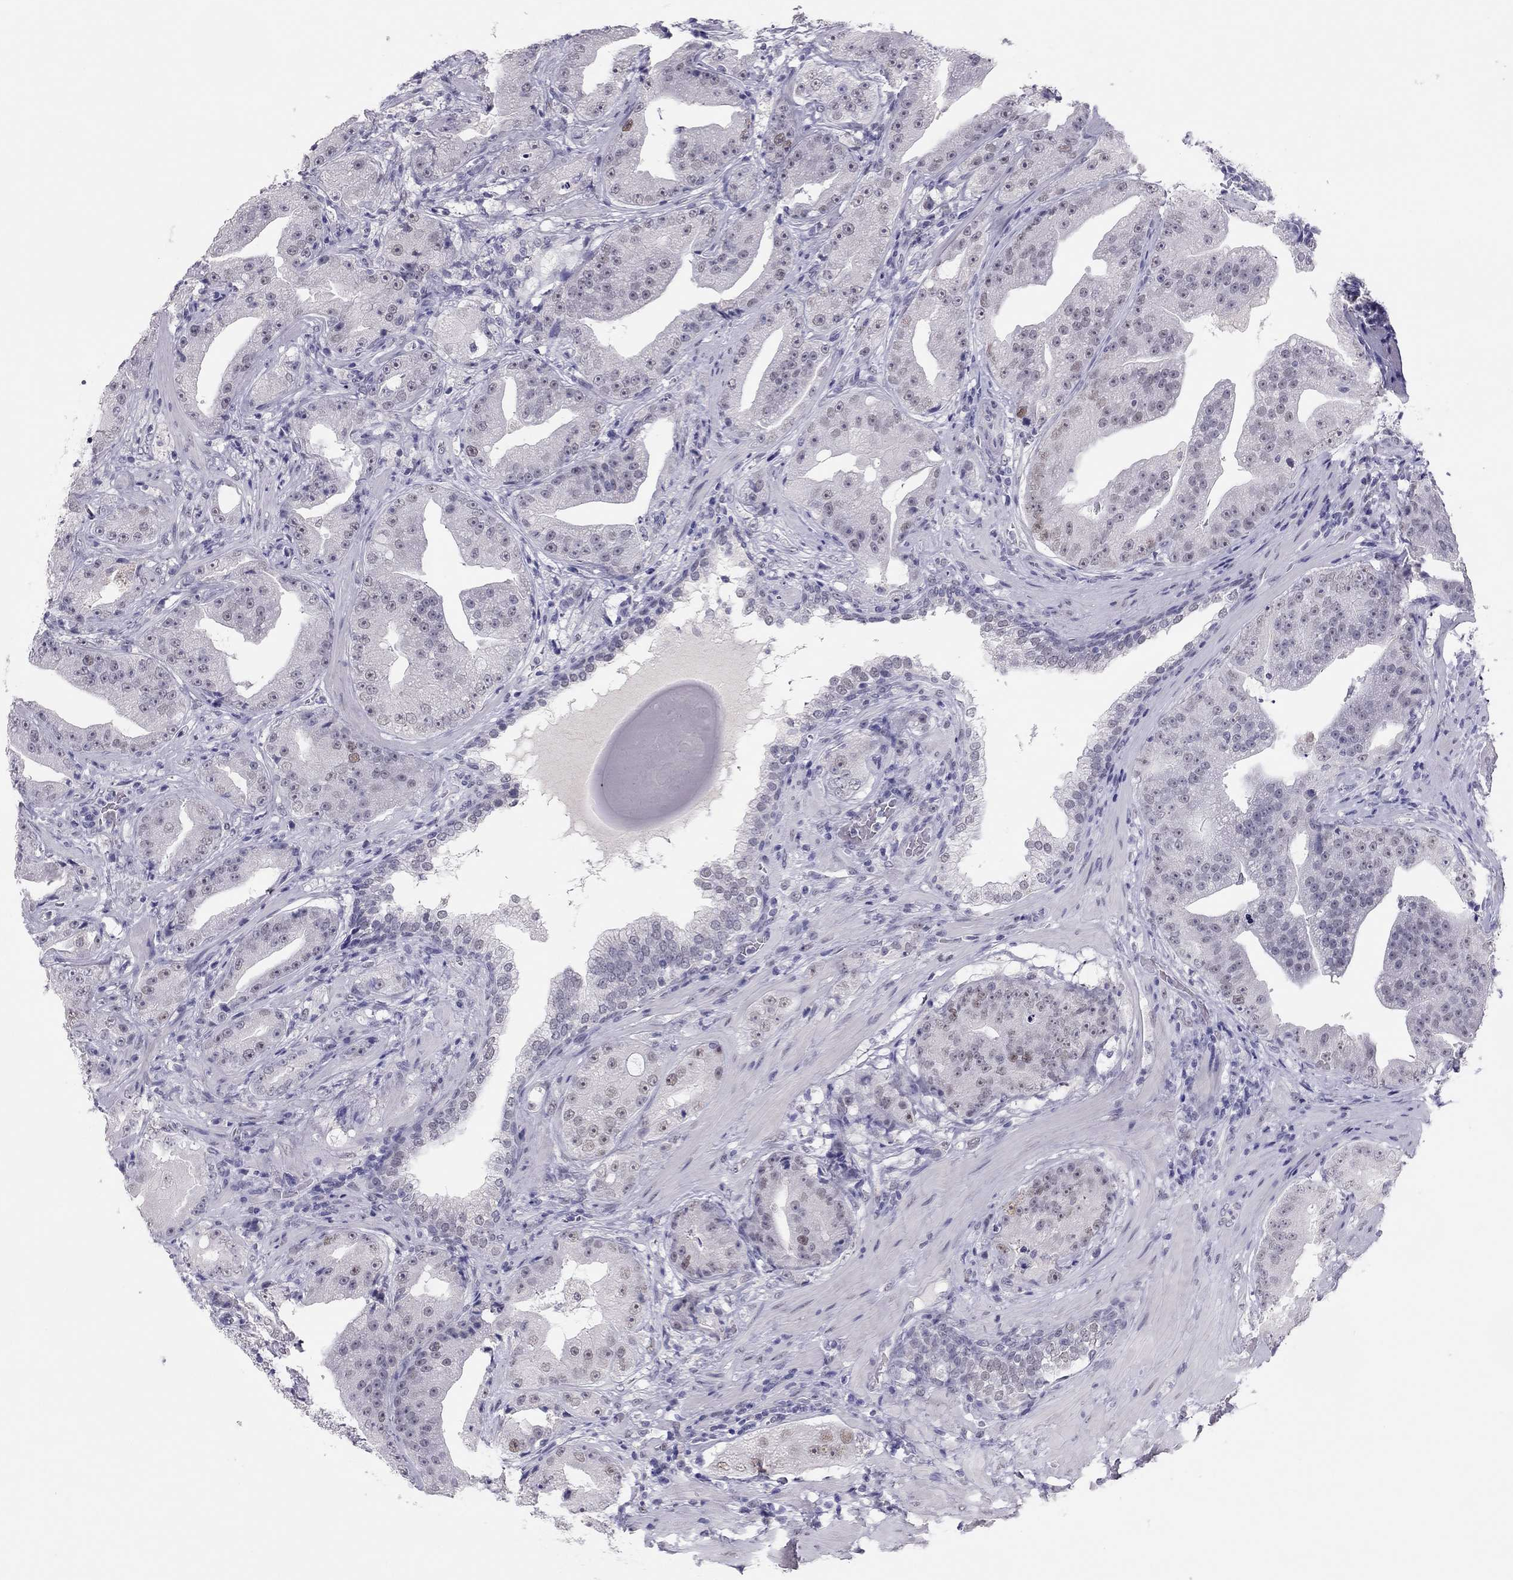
{"staining": {"intensity": "weak", "quantity": "<25%", "location": "nuclear"}, "tissue": "prostate cancer", "cell_type": "Tumor cells", "image_type": "cancer", "snomed": [{"axis": "morphology", "description": "Adenocarcinoma, Low grade"}, {"axis": "topography", "description": "Prostate"}], "caption": "DAB immunohistochemical staining of human prostate adenocarcinoma (low-grade) reveals no significant expression in tumor cells.", "gene": "PHOX2A", "patient": {"sex": "male", "age": 62}}